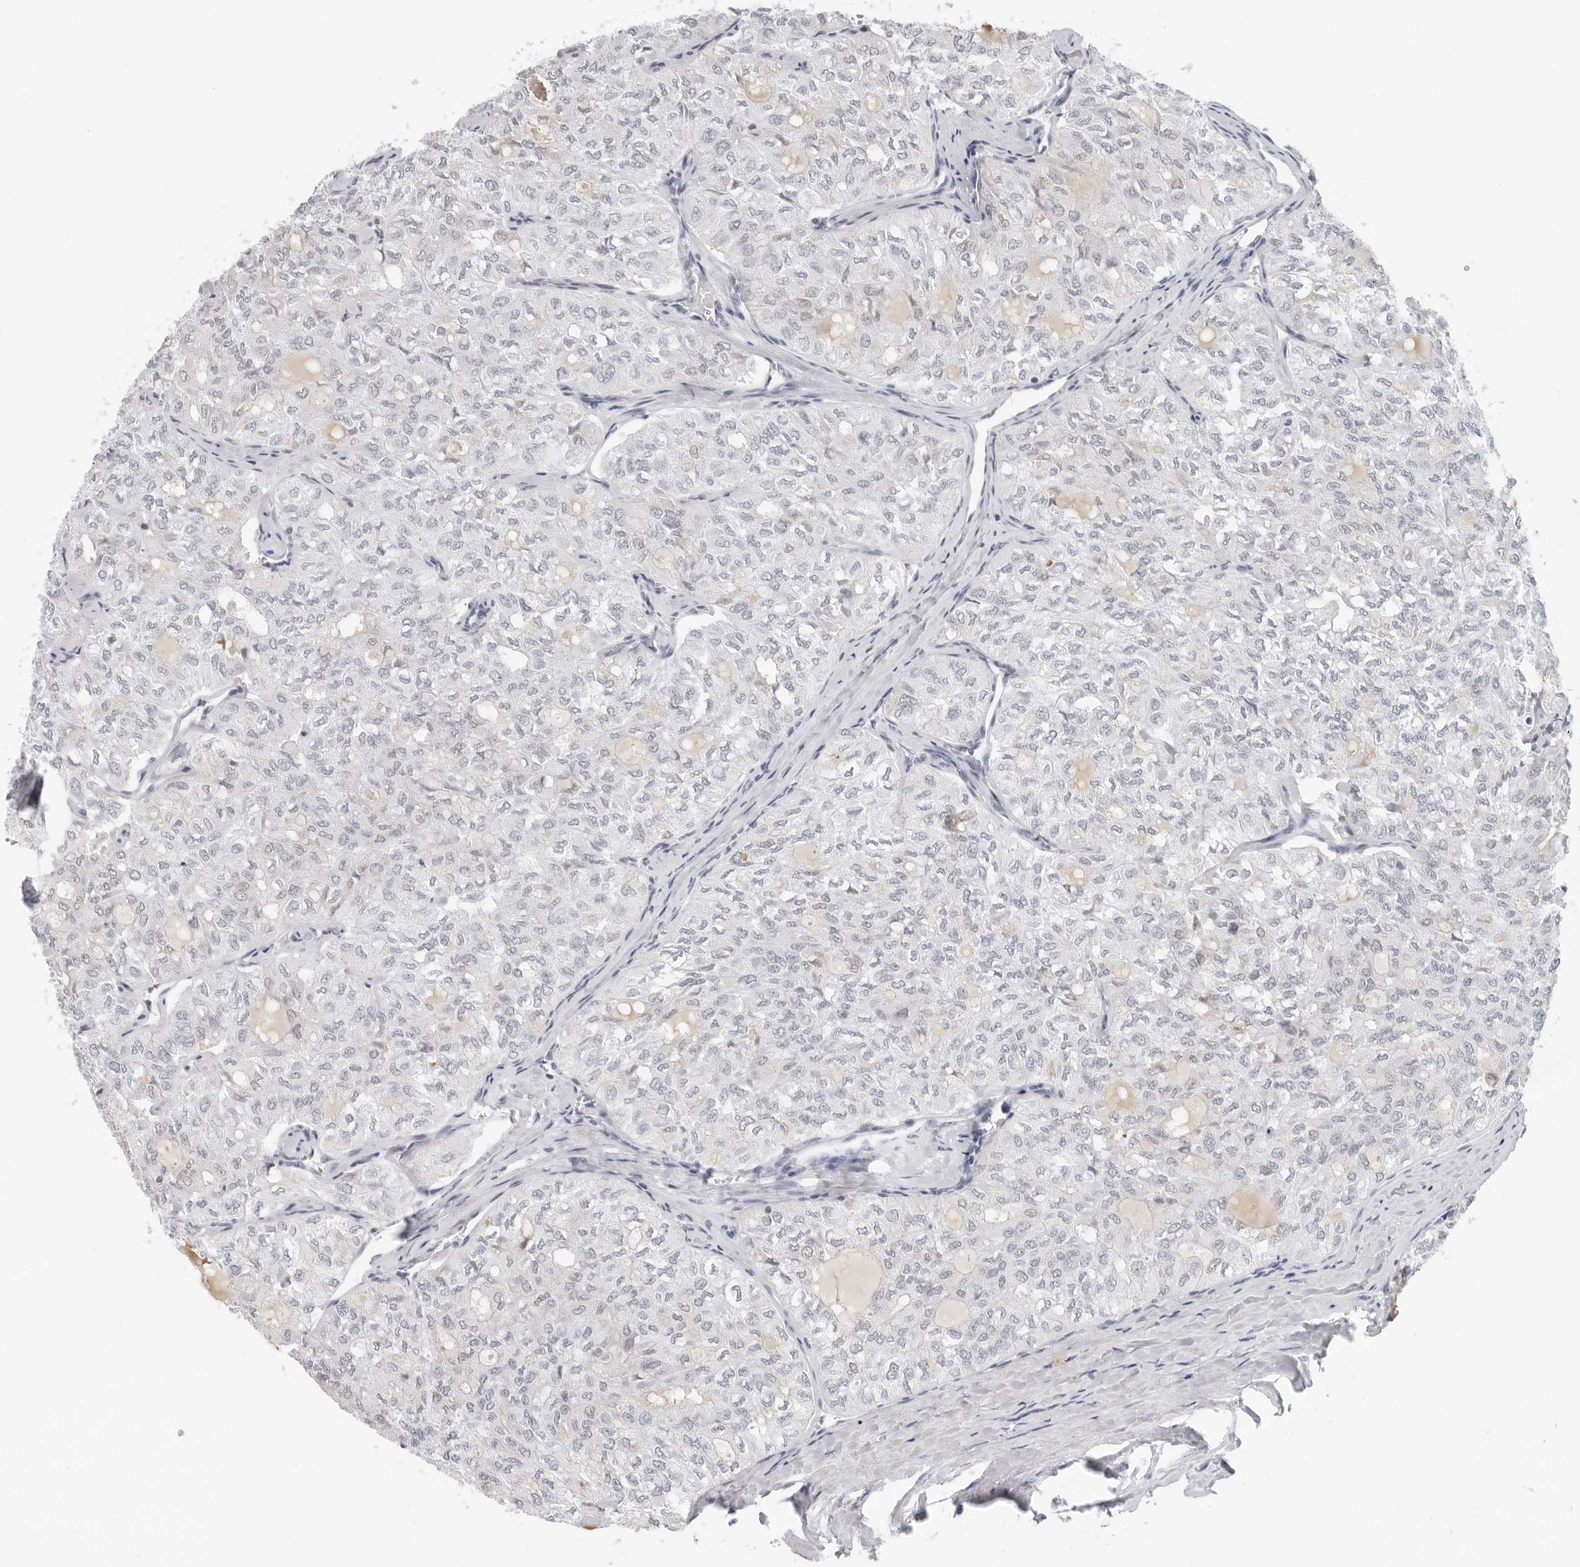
{"staining": {"intensity": "negative", "quantity": "none", "location": "none"}, "tissue": "thyroid cancer", "cell_type": "Tumor cells", "image_type": "cancer", "snomed": [{"axis": "morphology", "description": "Follicular adenoma carcinoma, NOS"}, {"axis": "topography", "description": "Thyroid gland"}], "caption": "A high-resolution image shows immunohistochemistry (IHC) staining of follicular adenoma carcinoma (thyroid), which shows no significant positivity in tumor cells.", "gene": "FLG2", "patient": {"sex": "male", "age": 75}}